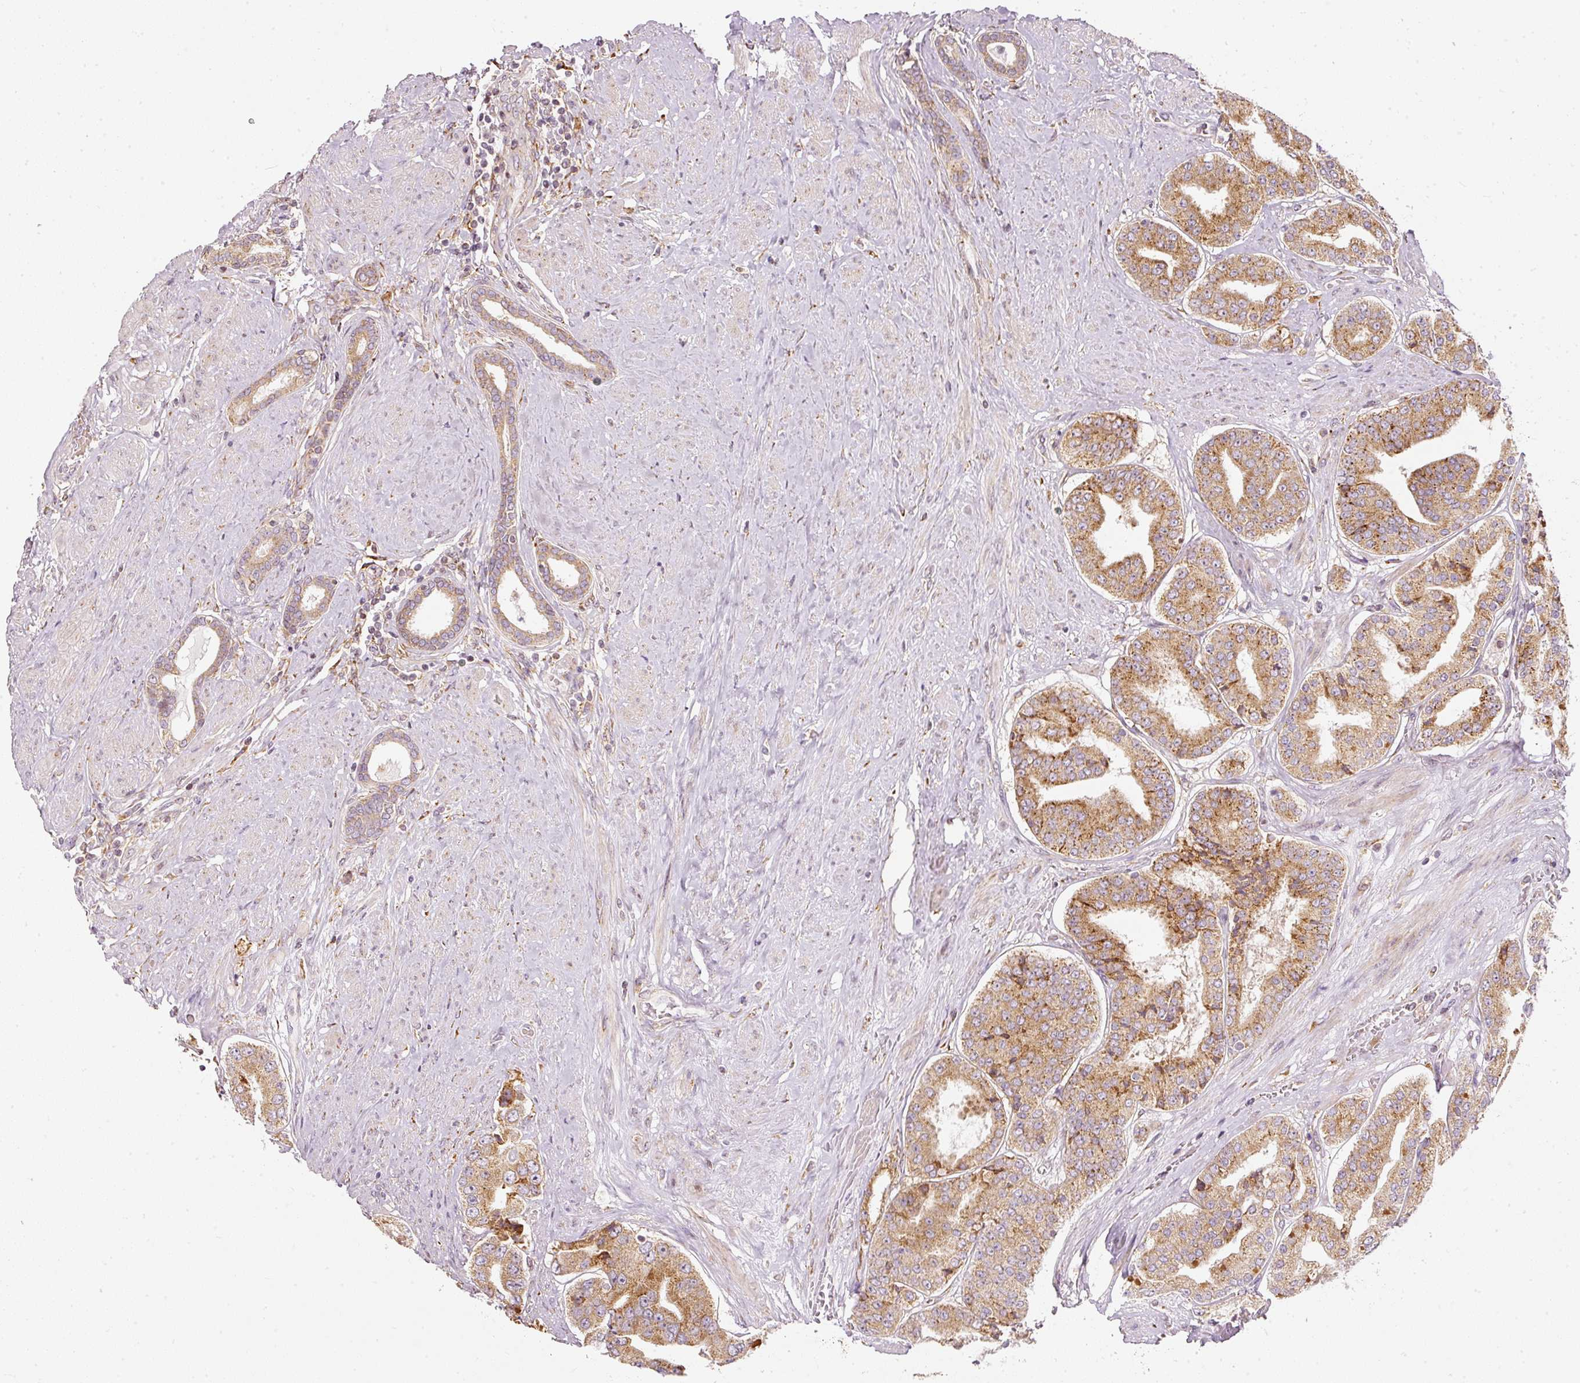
{"staining": {"intensity": "moderate", "quantity": ">75%", "location": "cytoplasmic/membranous"}, "tissue": "prostate cancer", "cell_type": "Tumor cells", "image_type": "cancer", "snomed": [{"axis": "morphology", "description": "Adenocarcinoma, High grade"}, {"axis": "topography", "description": "Prostate"}], "caption": "A medium amount of moderate cytoplasmic/membranous positivity is identified in approximately >75% of tumor cells in prostate adenocarcinoma (high-grade) tissue. The protein is stained brown, and the nuclei are stained in blue (DAB IHC with brightfield microscopy, high magnification).", "gene": "SNAPC5", "patient": {"sex": "male", "age": 63}}